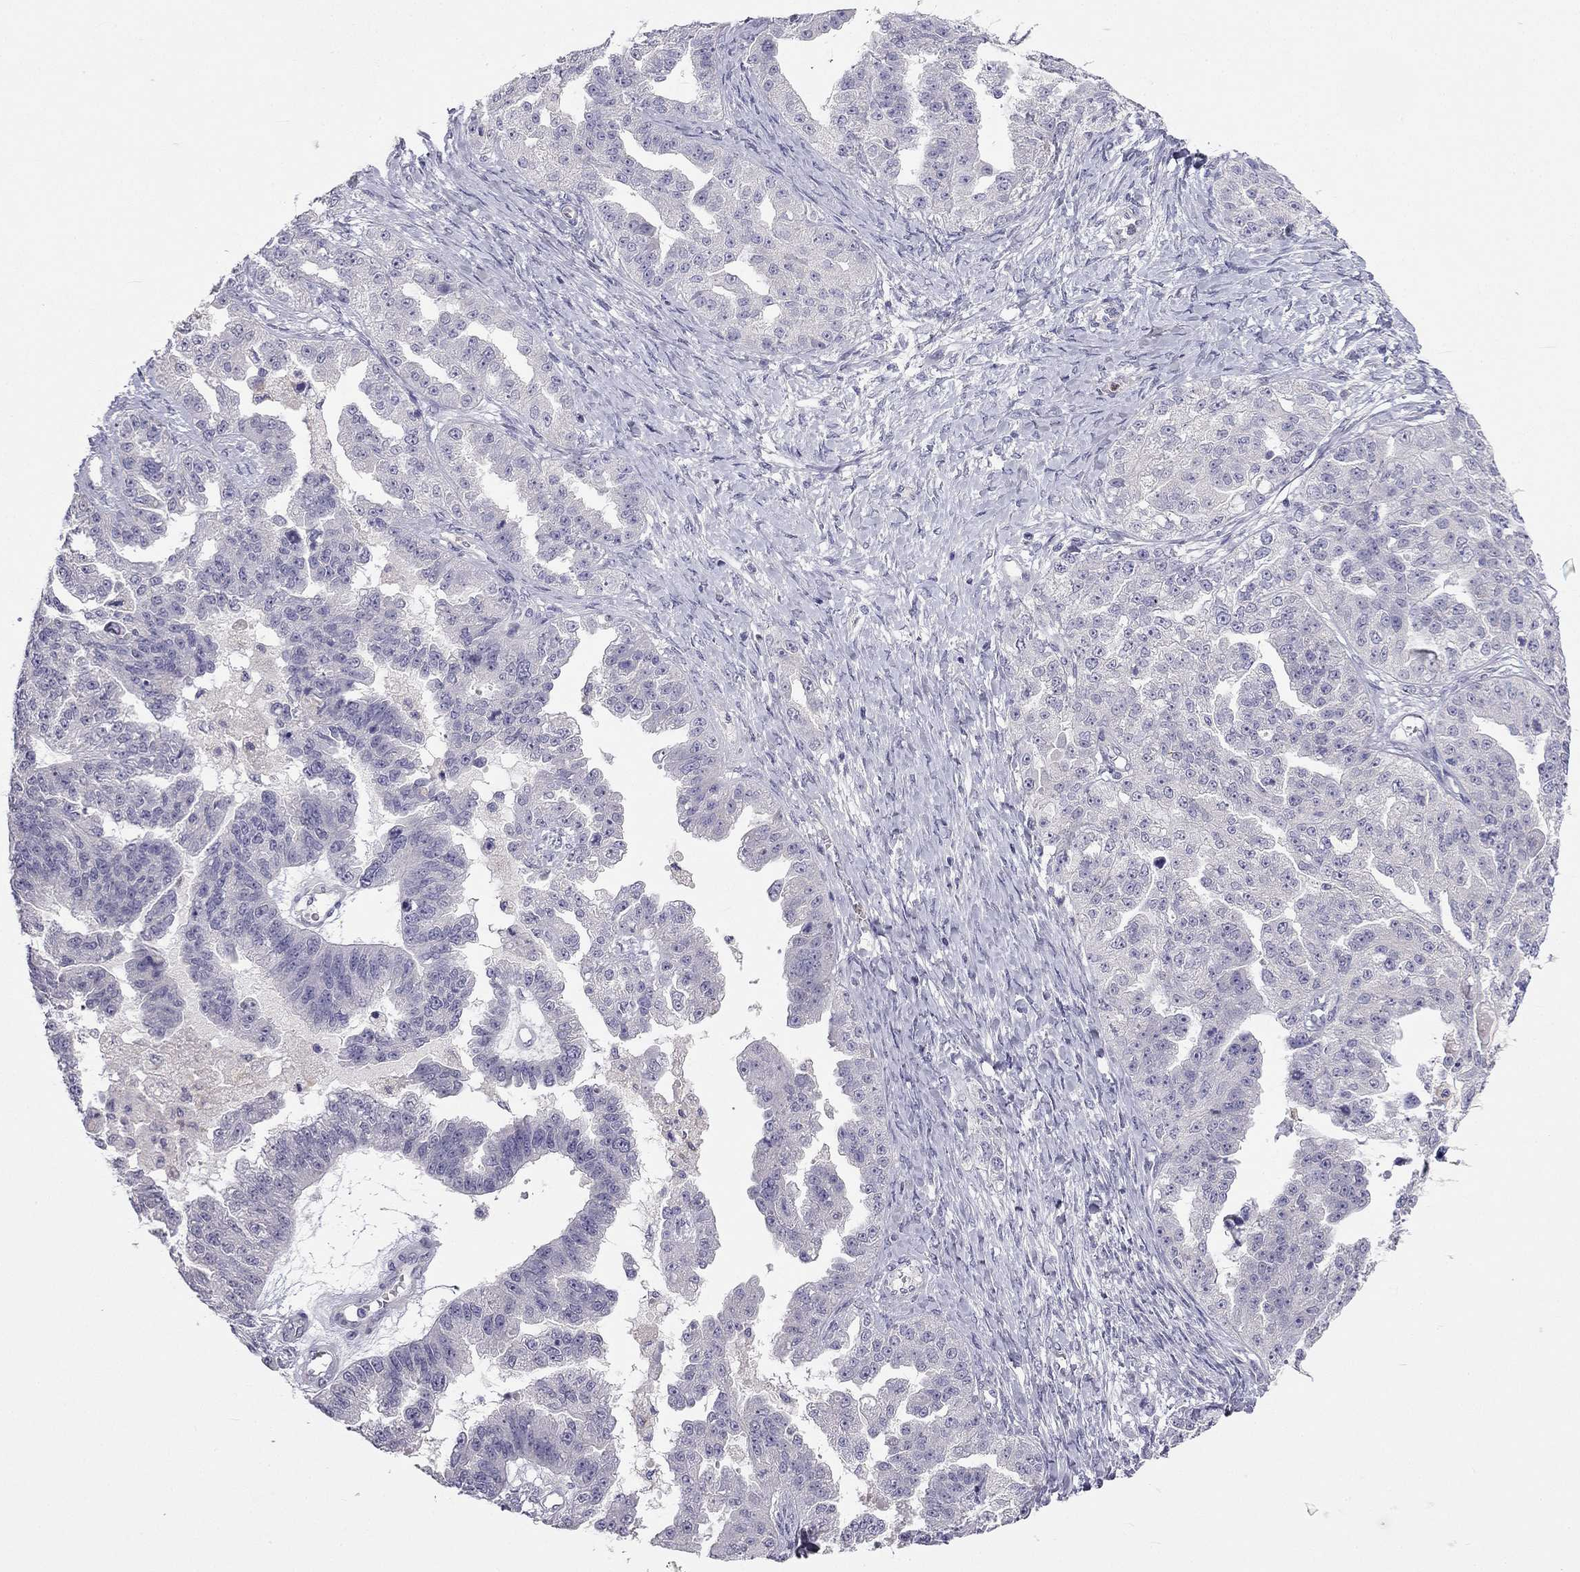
{"staining": {"intensity": "negative", "quantity": "none", "location": "none"}, "tissue": "ovarian cancer", "cell_type": "Tumor cells", "image_type": "cancer", "snomed": [{"axis": "morphology", "description": "Cystadenocarcinoma, serous, NOS"}, {"axis": "topography", "description": "Ovary"}], "caption": "Immunohistochemistry (IHC) micrograph of human ovarian cancer stained for a protein (brown), which exhibits no positivity in tumor cells.", "gene": "C16orf89", "patient": {"sex": "female", "age": 58}}